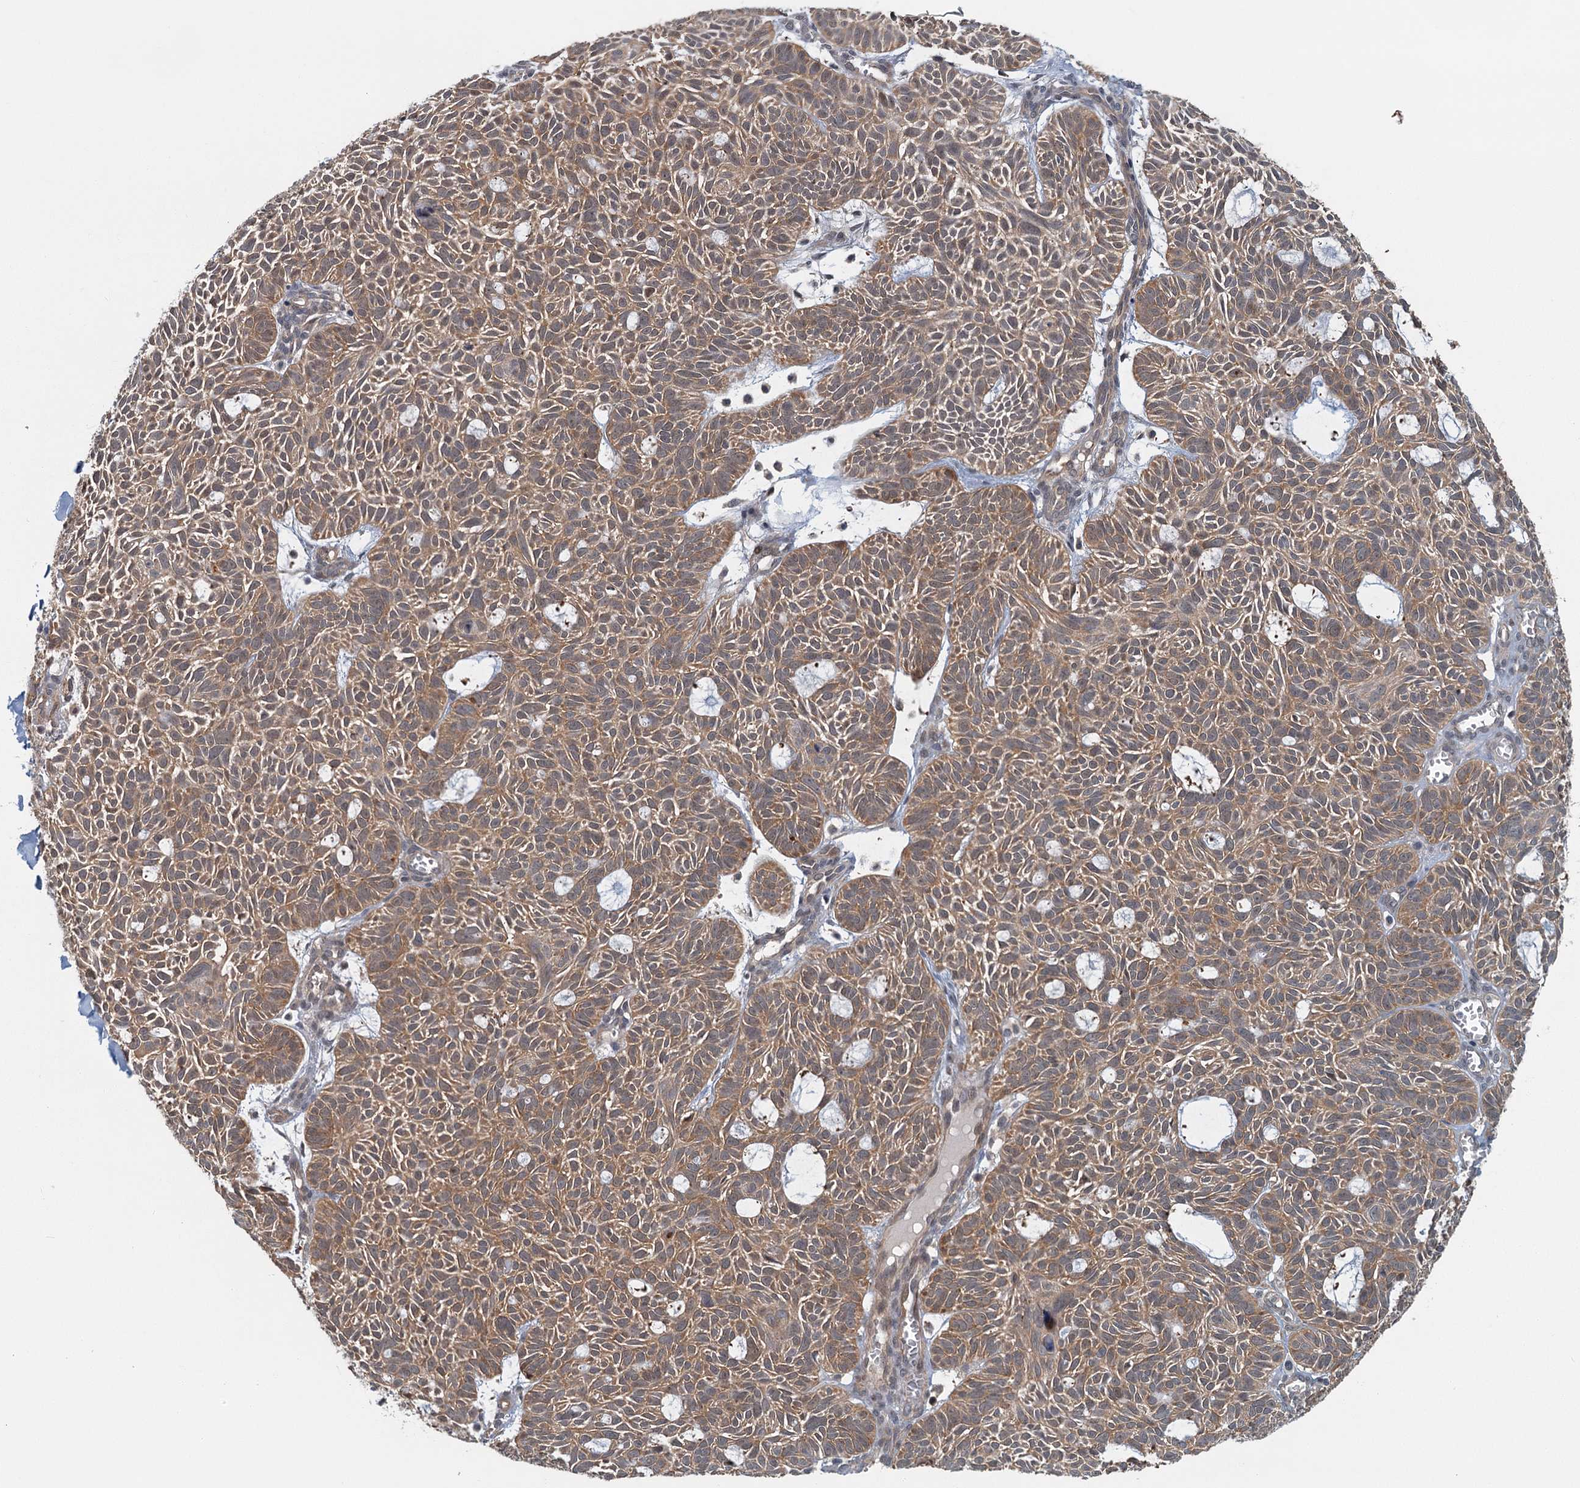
{"staining": {"intensity": "moderate", "quantity": ">75%", "location": "cytoplasmic/membranous"}, "tissue": "skin cancer", "cell_type": "Tumor cells", "image_type": "cancer", "snomed": [{"axis": "morphology", "description": "Basal cell carcinoma"}, {"axis": "topography", "description": "Skin"}], "caption": "Skin cancer was stained to show a protein in brown. There is medium levels of moderate cytoplasmic/membranous staining in about >75% of tumor cells.", "gene": "TAS2R42", "patient": {"sex": "male", "age": 69}}